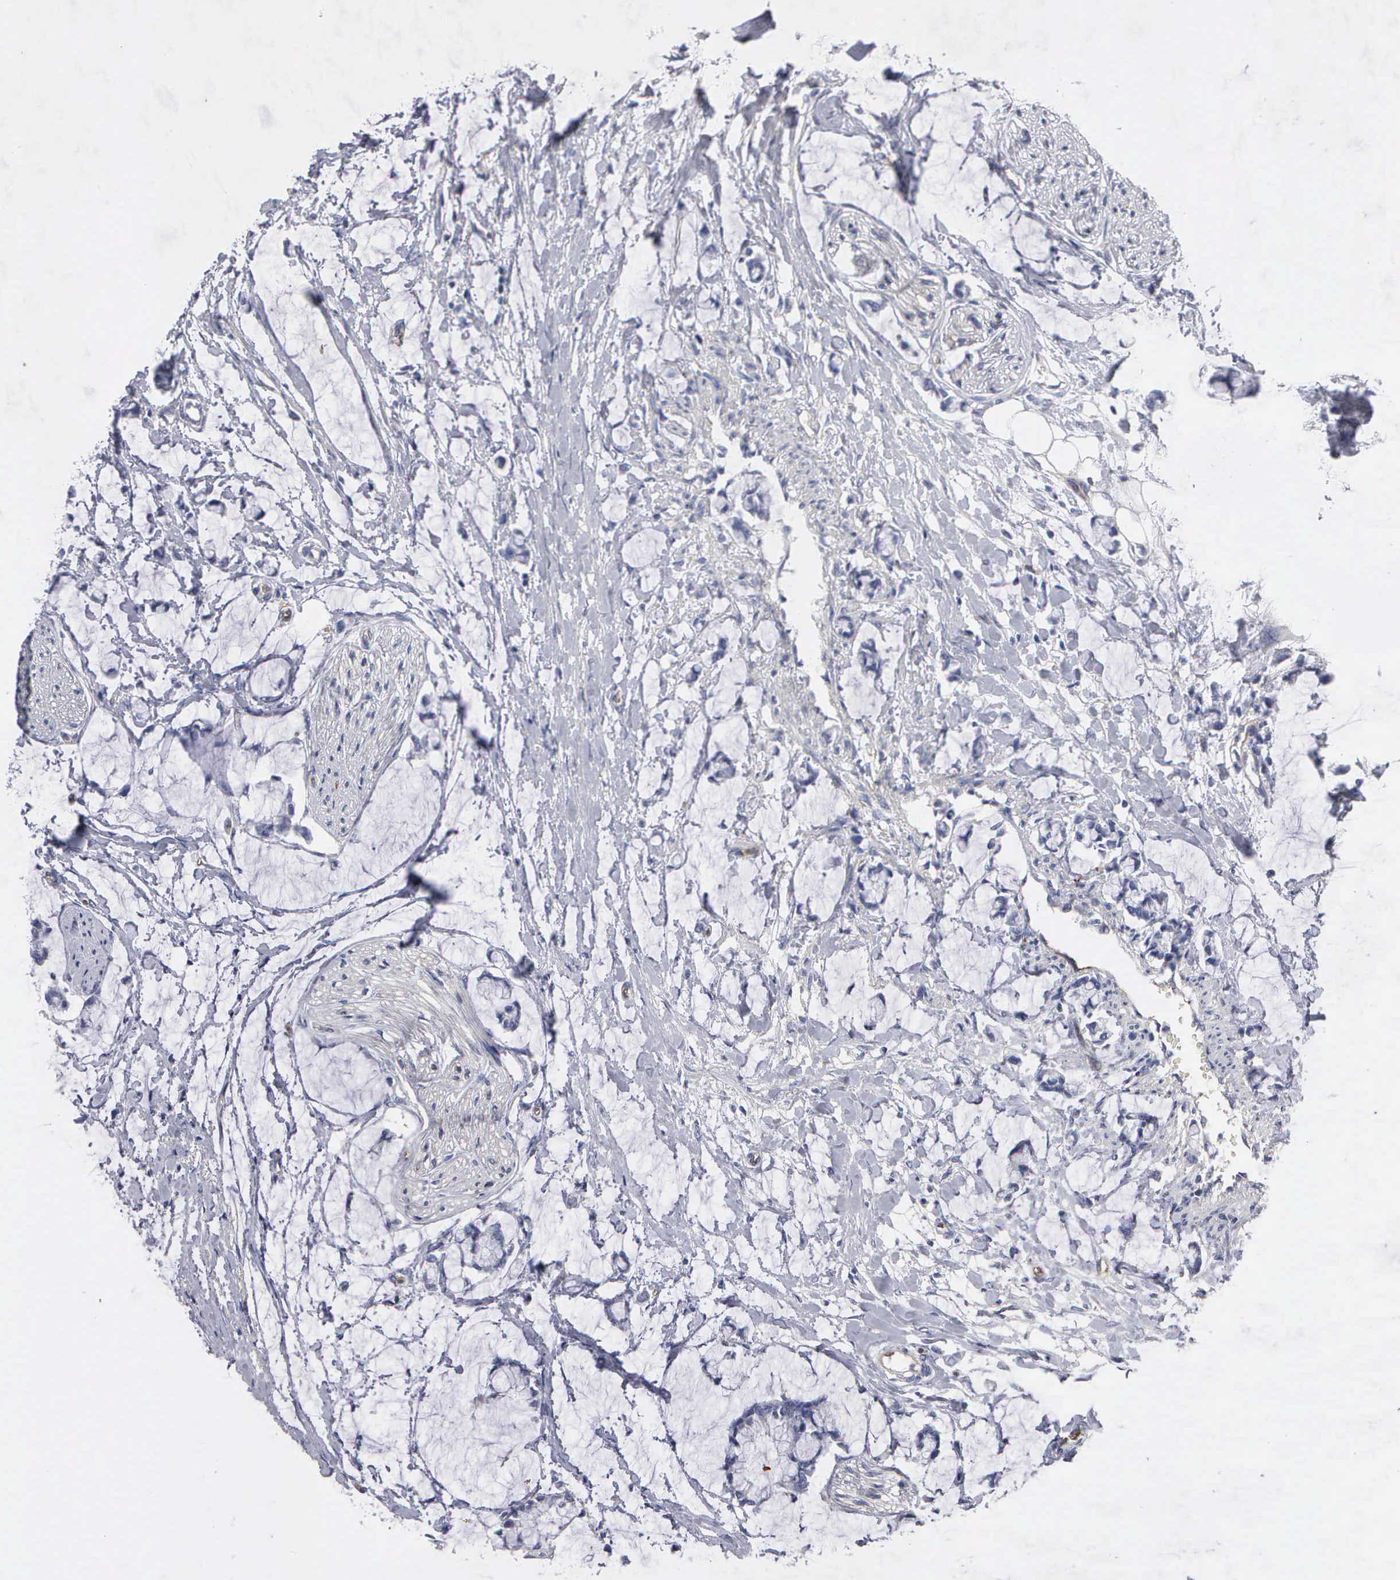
{"staining": {"intensity": "weak", "quantity": "<25%", "location": "cytoplasmic/membranous"}, "tissue": "colorectal cancer", "cell_type": "Tumor cells", "image_type": "cancer", "snomed": [{"axis": "morphology", "description": "Normal tissue, NOS"}, {"axis": "morphology", "description": "Adenocarcinoma, NOS"}, {"axis": "topography", "description": "Colon"}, {"axis": "topography", "description": "Peripheral nerve tissue"}], "caption": "High magnification brightfield microscopy of colorectal cancer stained with DAB (3,3'-diaminobenzidine) (brown) and counterstained with hematoxylin (blue): tumor cells show no significant staining.", "gene": "RDX", "patient": {"sex": "male", "age": 14}}